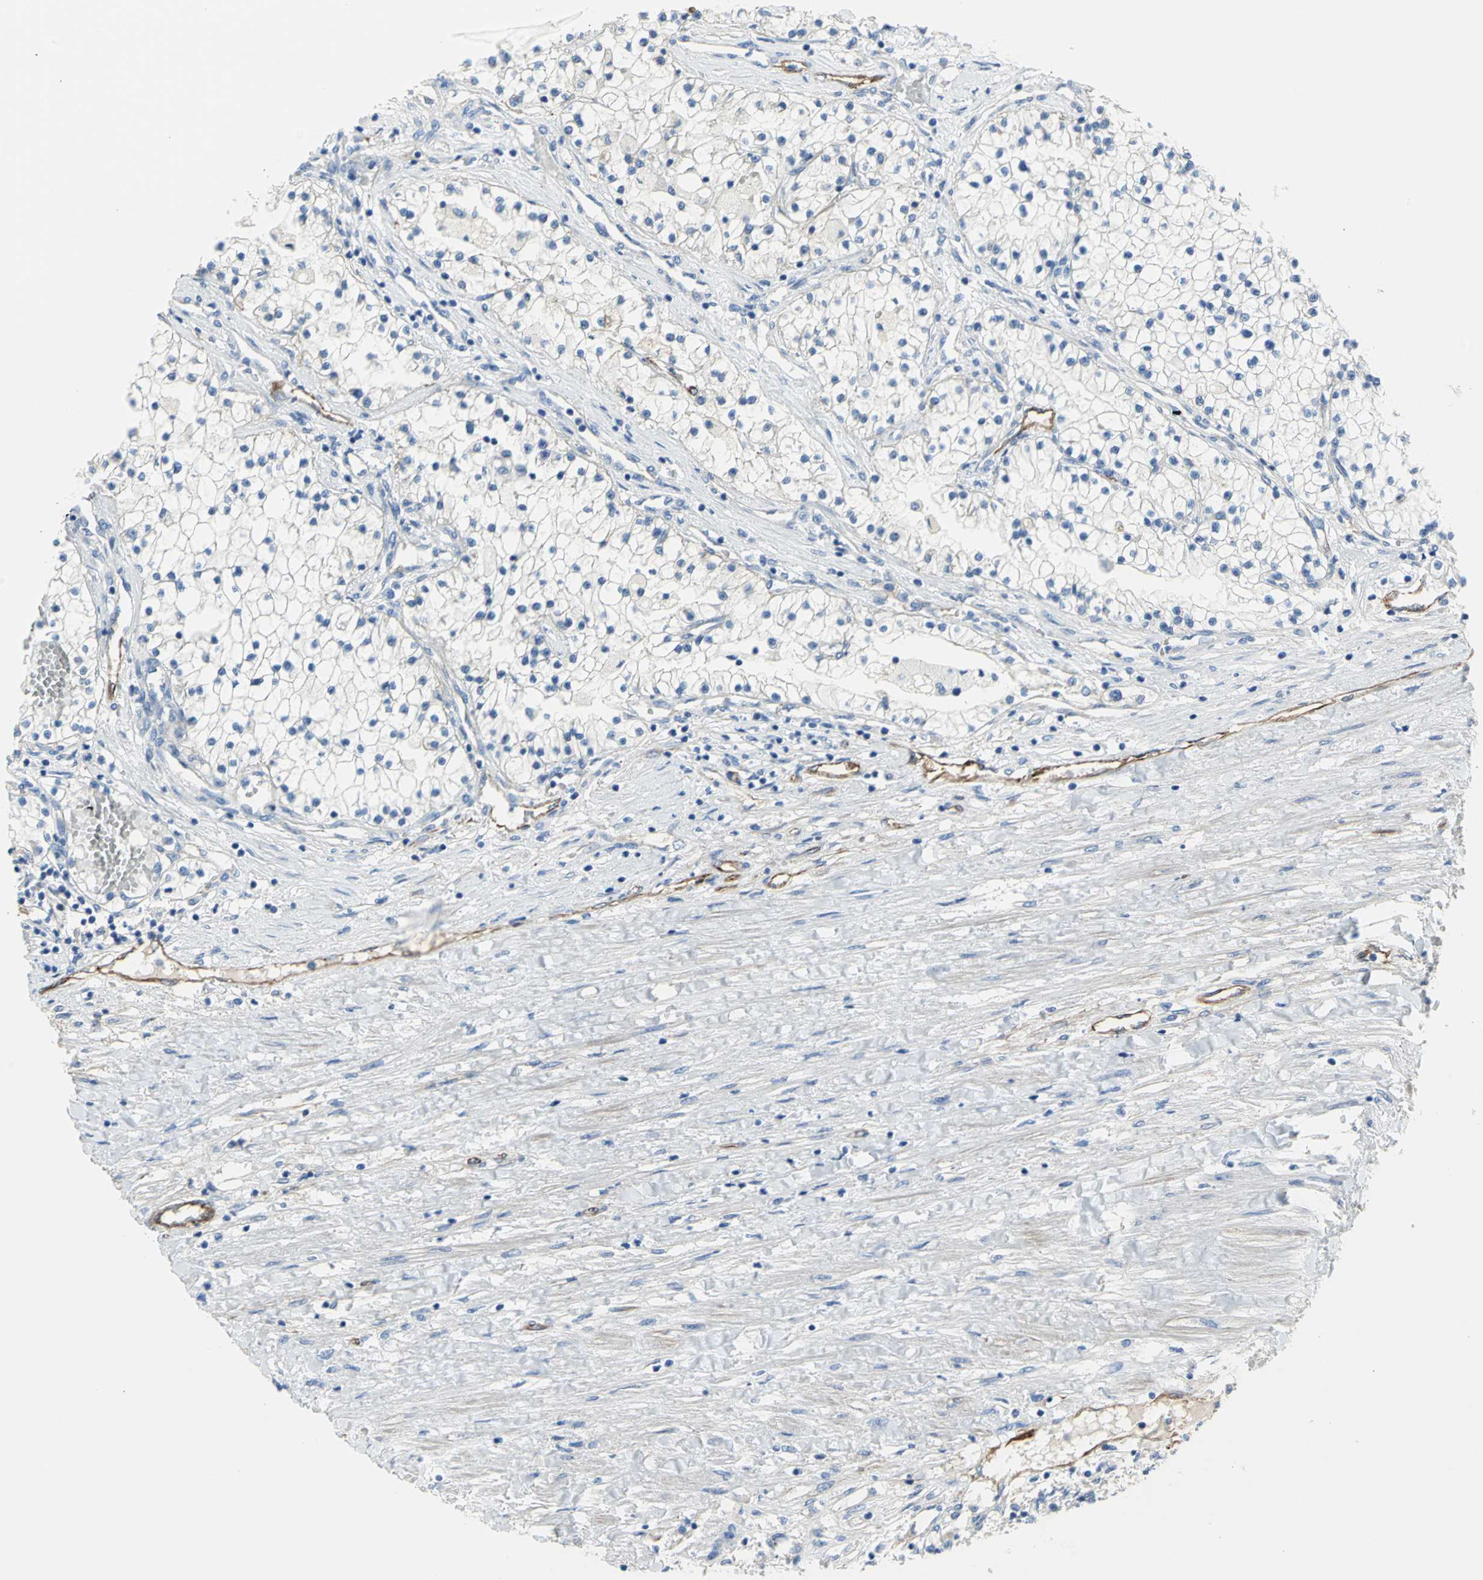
{"staining": {"intensity": "negative", "quantity": "none", "location": "none"}, "tissue": "renal cancer", "cell_type": "Tumor cells", "image_type": "cancer", "snomed": [{"axis": "morphology", "description": "Adenocarcinoma, NOS"}, {"axis": "topography", "description": "Kidney"}], "caption": "High magnification brightfield microscopy of renal adenocarcinoma stained with DAB (brown) and counterstained with hematoxylin (blue): tumor cells show no significant expression.", "gene": "FLNB", "patient": {"sex": "male", "age": 68}}